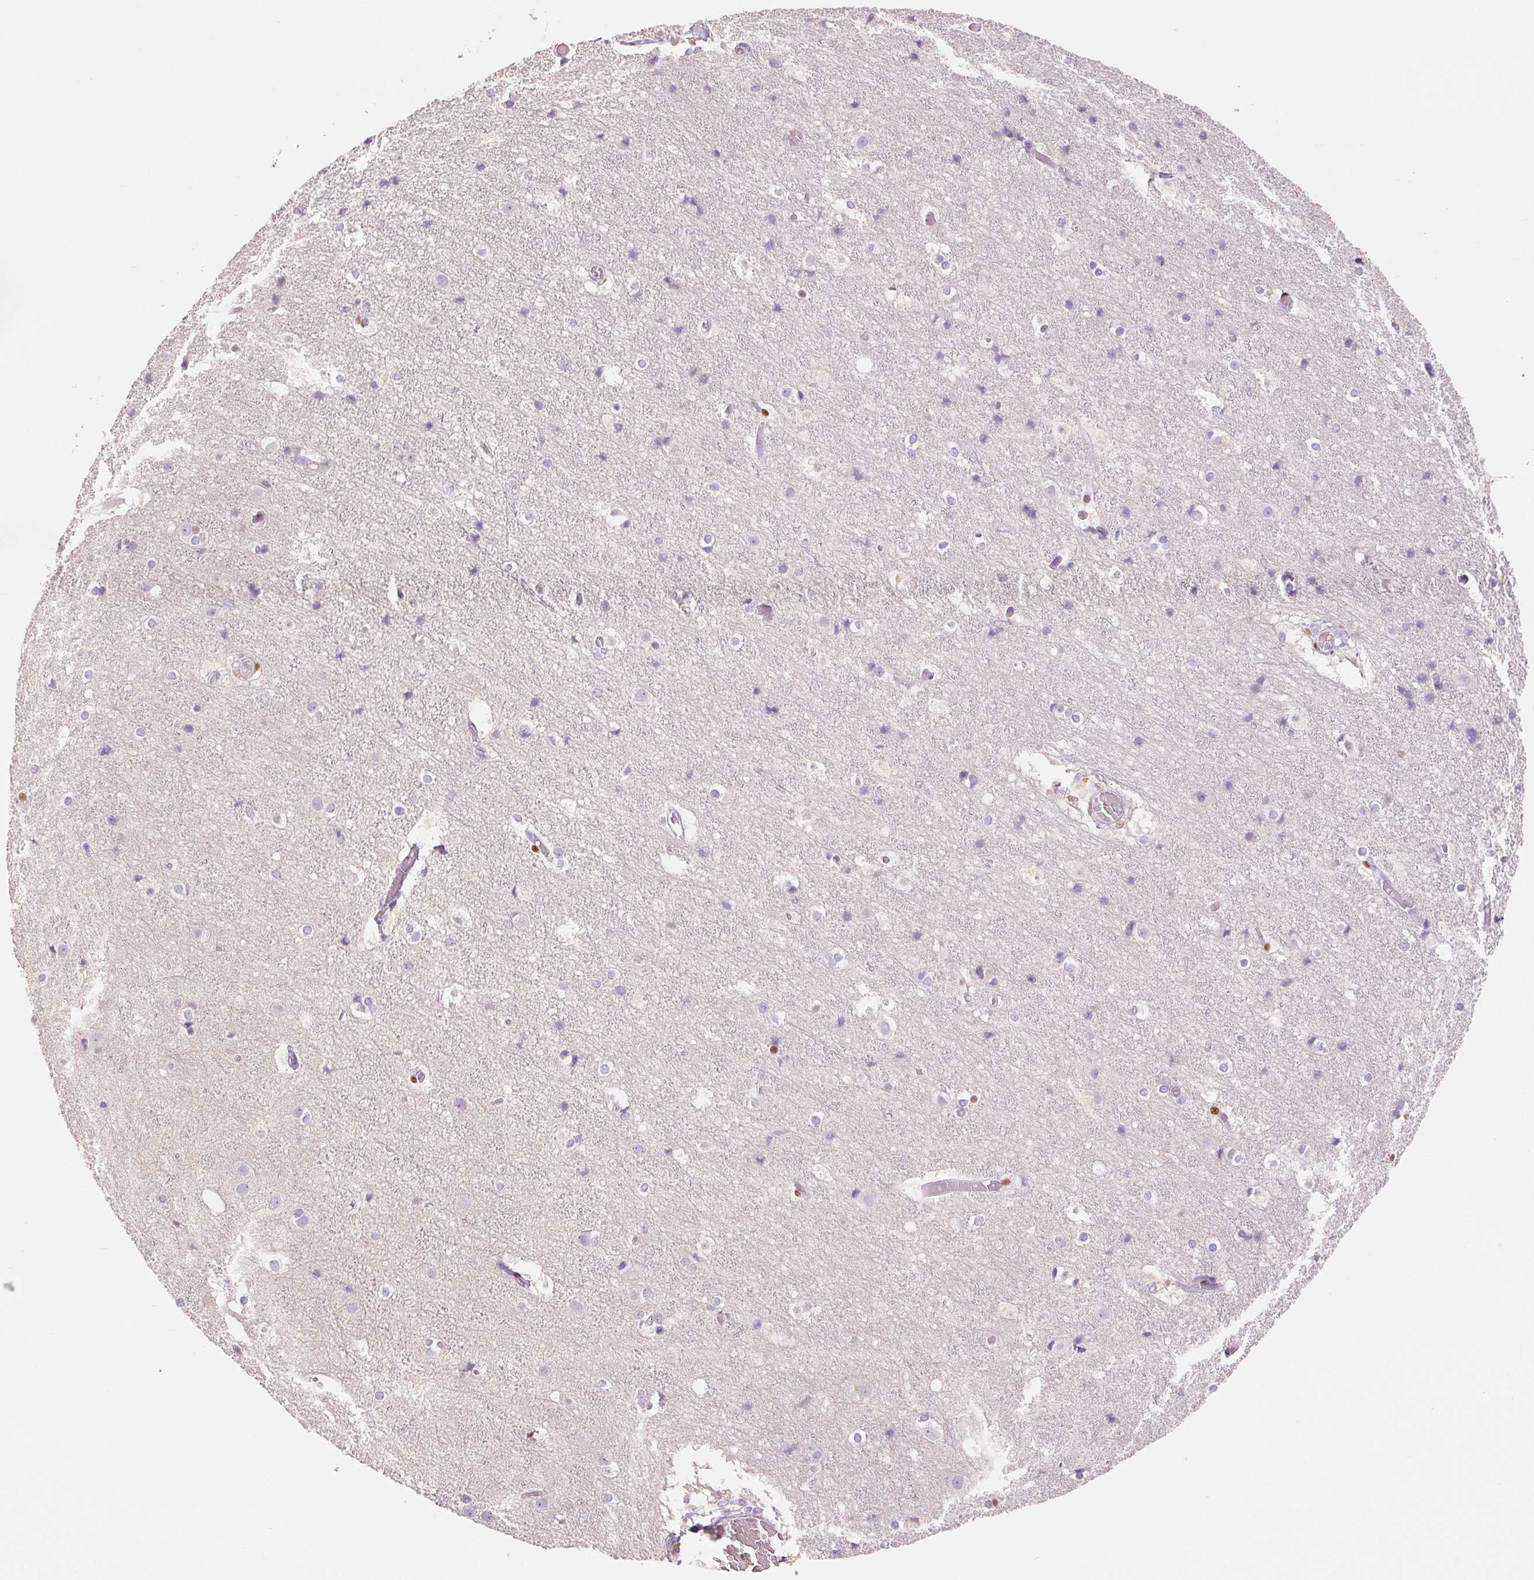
{"staining": {"intensity": "weak", "quantity": "25%-75%", "location": "cytoplasmic/membranous,nuclear"}, "tissue": "cerebral cortex", "cell_type": "Endothelial cells", "image_type": "normal", "snomed": [{"axis": "morphology", "description": "Normal tissue, NOS"}, {"axis": "topography", "description": "Cerebral cortex"}], "caption": "Immunohistochemistry (IHC) micrograph of benign cerebral cortex: cerebral cortex stained using immunohistochemistry (IHC) demonstrates low levels of weak protein expression localized specifically in the cytoplasmic/membranous,nuclear of endothelial cells, appearing as a cytoplasmic/membranous,nuclear brown color.", "gene": "SMARCD3", "patient": {"sex": "female", "age": 52}}